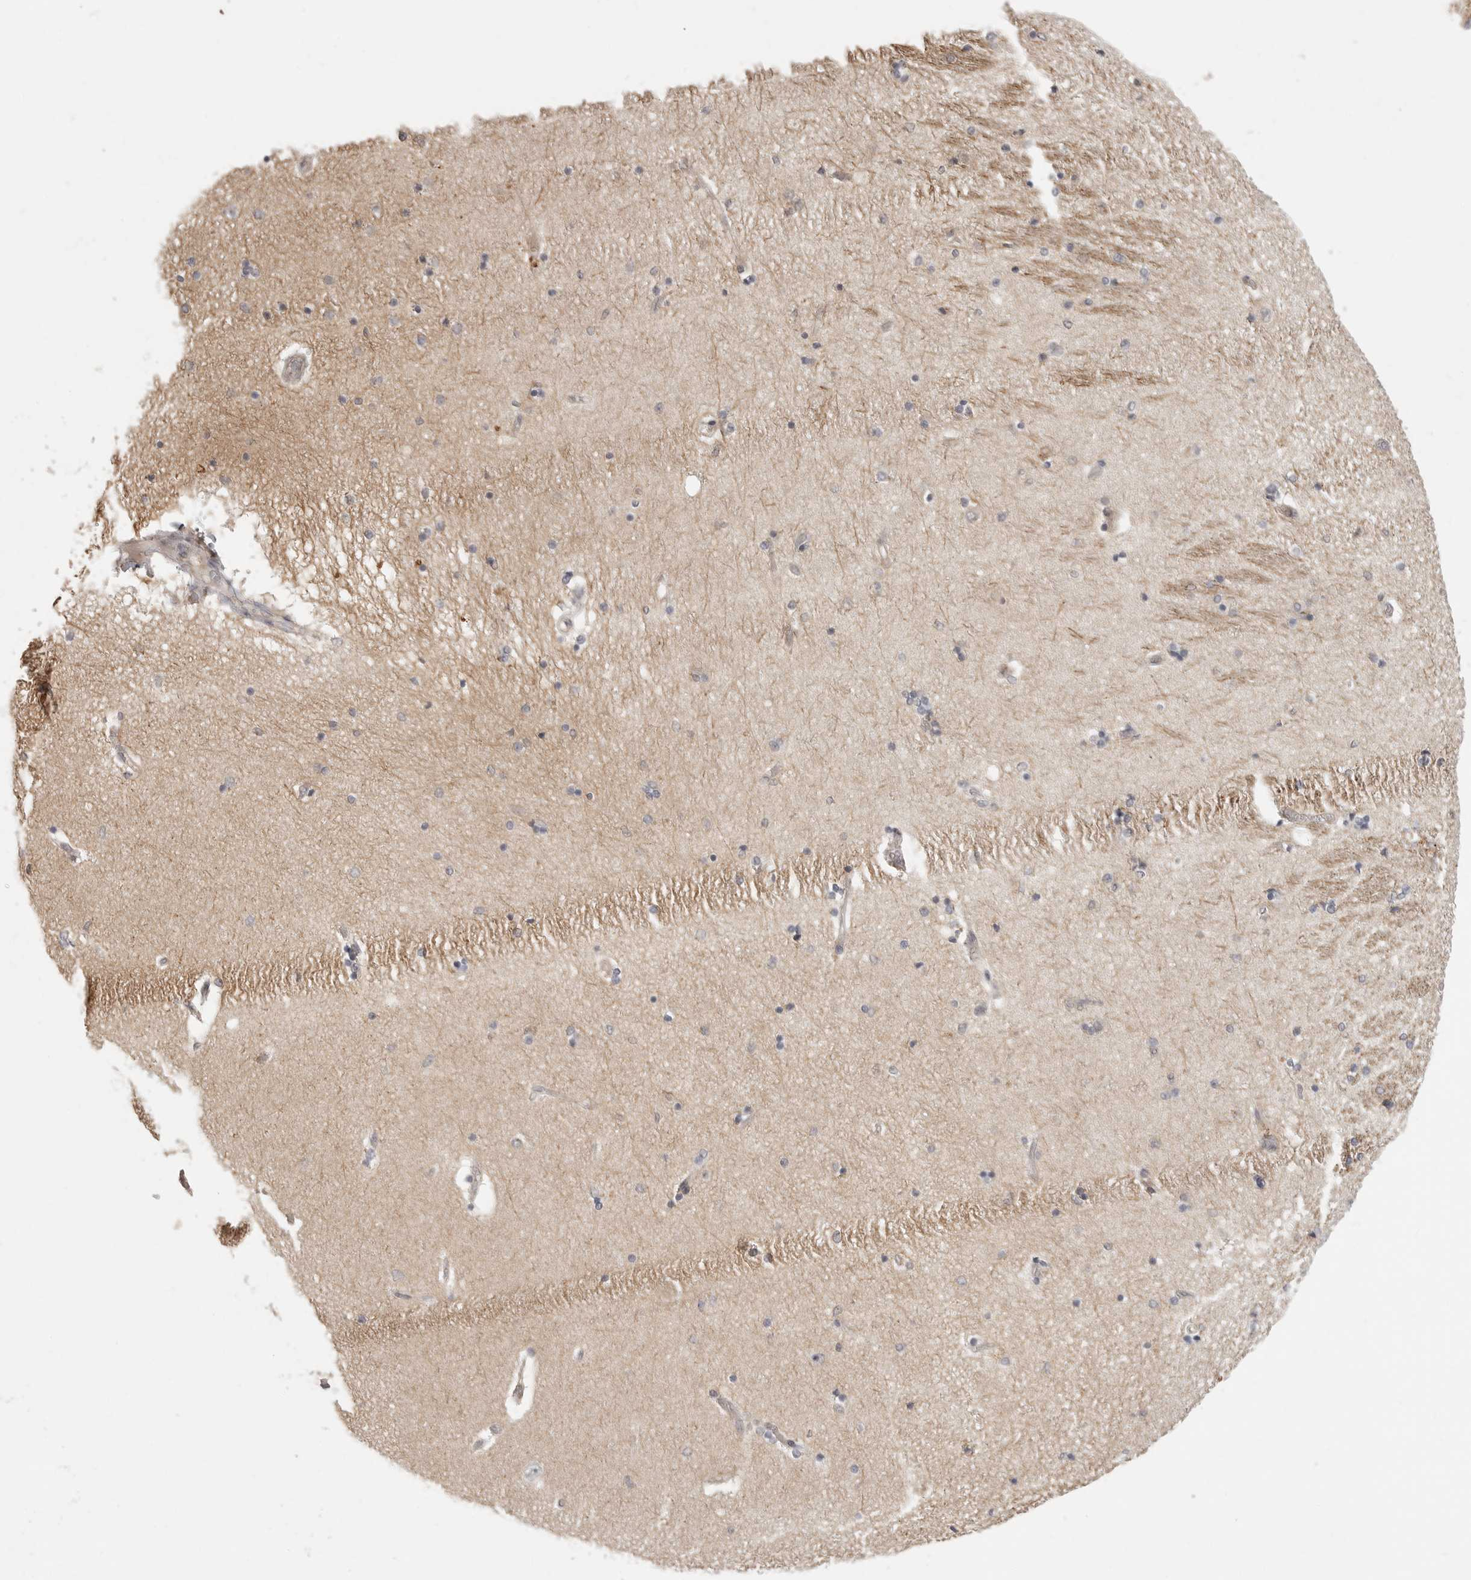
{"staining": {"intensity": "negative", "quantity": "none", "location": "none"}, "tissue": "hippocampus", "cell_type": "Glial cells", "image_type": "normal", "snomed": [{"axis": "morphology", "description": "Normal tissue, NOS"}, {"axis": "topography", "description": "Hippocampus"}], "caption": "Immunohistochemistry micrograph of benign hippocampus stained for a protein (brown), which demonstrates no positivity in glial cells. (Immunohistochemistry, brightfield microscopy, high magnification).", "gene": "DBNL", "patient": {"sex": "female", "age": 54}}